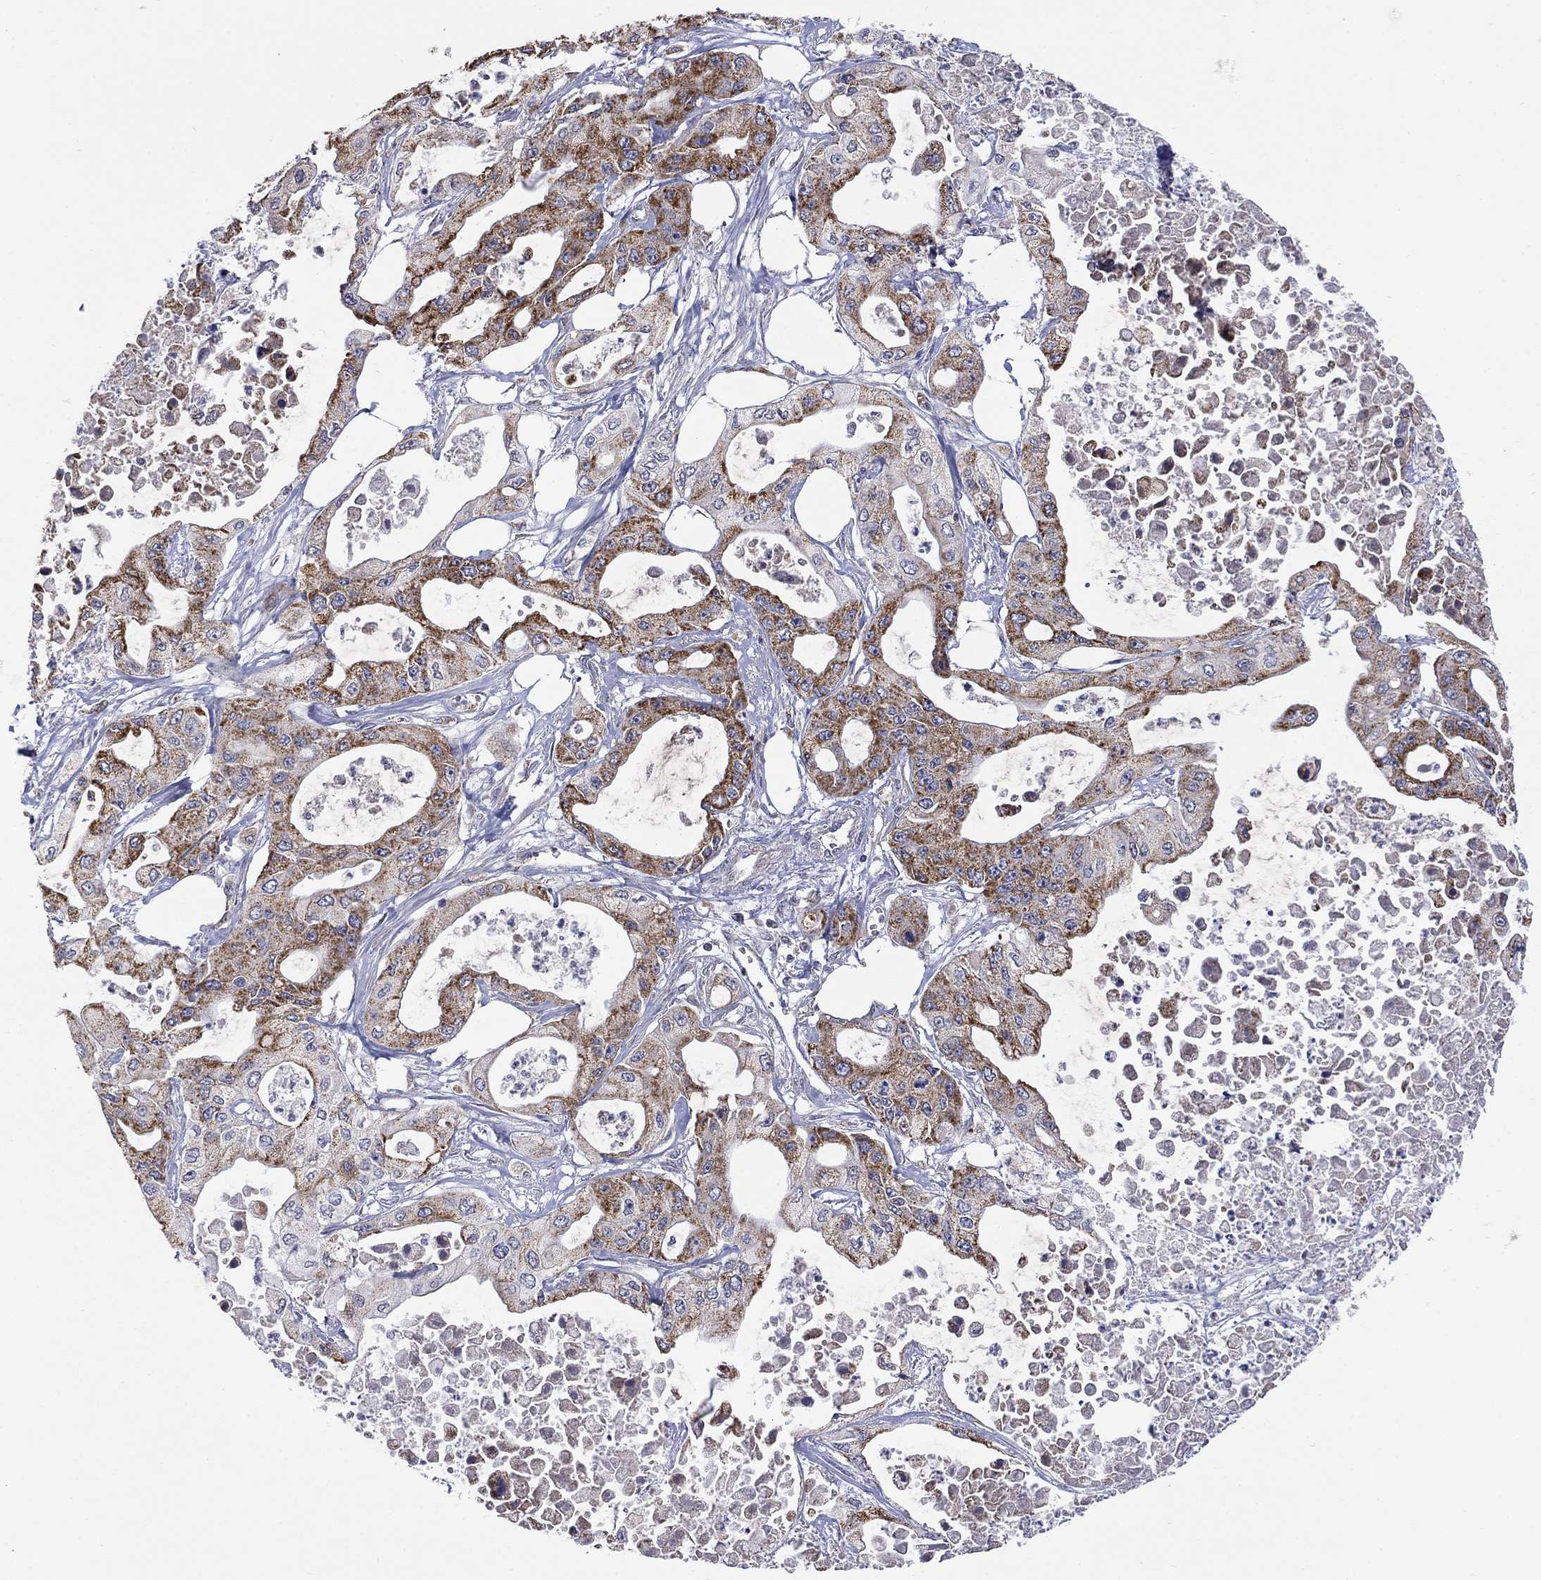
{"staining": {"intensity": "strong", "quantity": "25%-75%", "location": "cytoplasmic/membranous"}, "tissue": "pancreatic cancer", "cell_type": "Tumor cells", "image_type": "cancer", "snomed": [{"axis": "morphology", "description": "Adenocarcinoma, NOS"}, {"axis": "topography", "description": "Pancreas"}], "caption": "Protein analysis of pancreatic cancer tissue displays strong cytoplasmic/membranous staining in approximately 25%-75% of tumor cells.", "gene": "HPS5", "patient": {"sex": "male", "age": 70}}